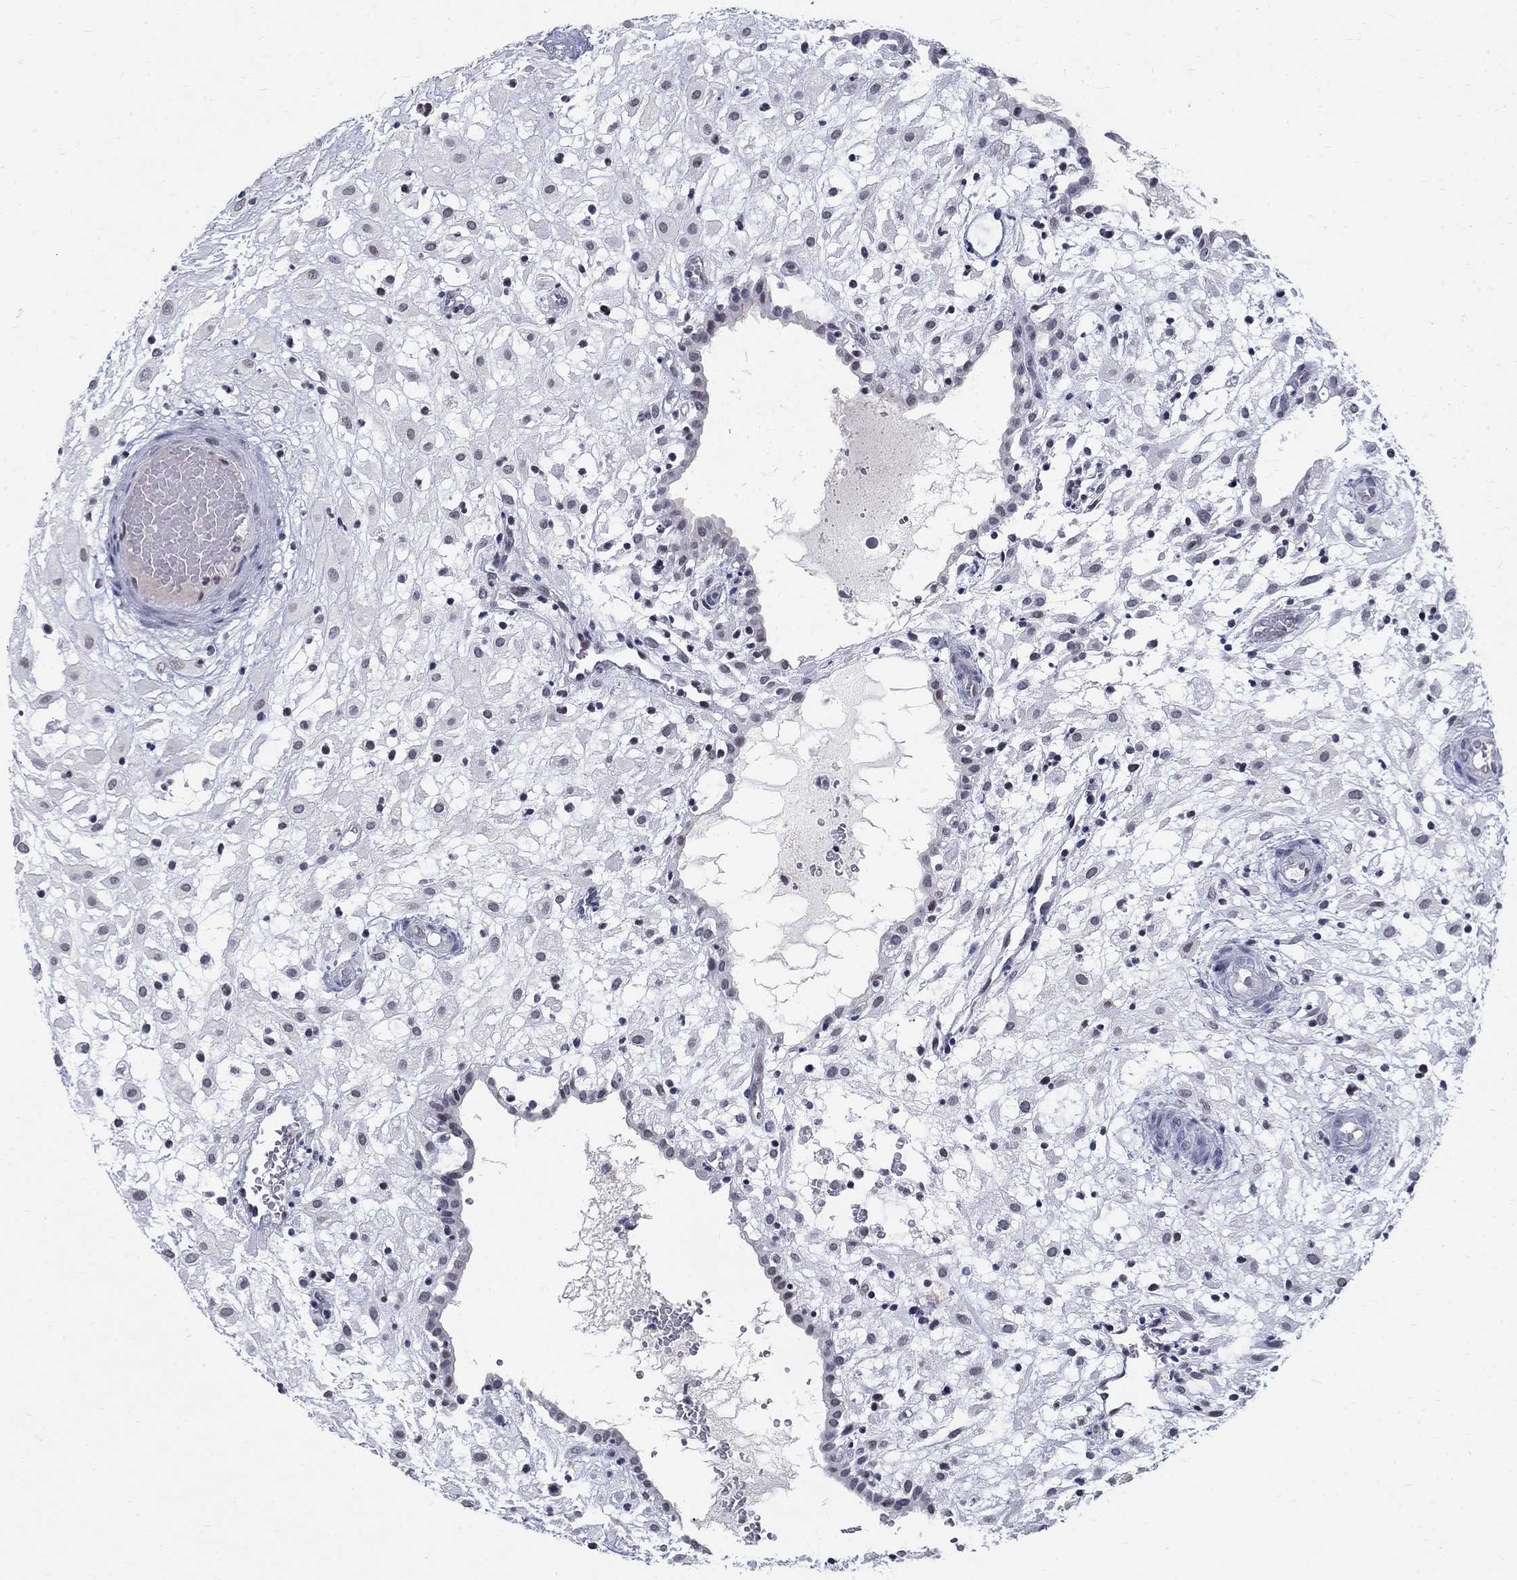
{"staining": {"intensity": "negative", "quantity": "none", "location": "none"}, "tissue": "placenta", "cell_type": "Decidual cells", "image_type": "normal", "snomed": [{"axis": "morphology", "description": "Normal tissue, NOS"}, {"axis": "topography", "description": "Placenta"}], "caption": "Decidual cells show no significant positivity in normal placenta.", "gene": "BHLHE22", "patient": {"sex": "female", "age": 24}}